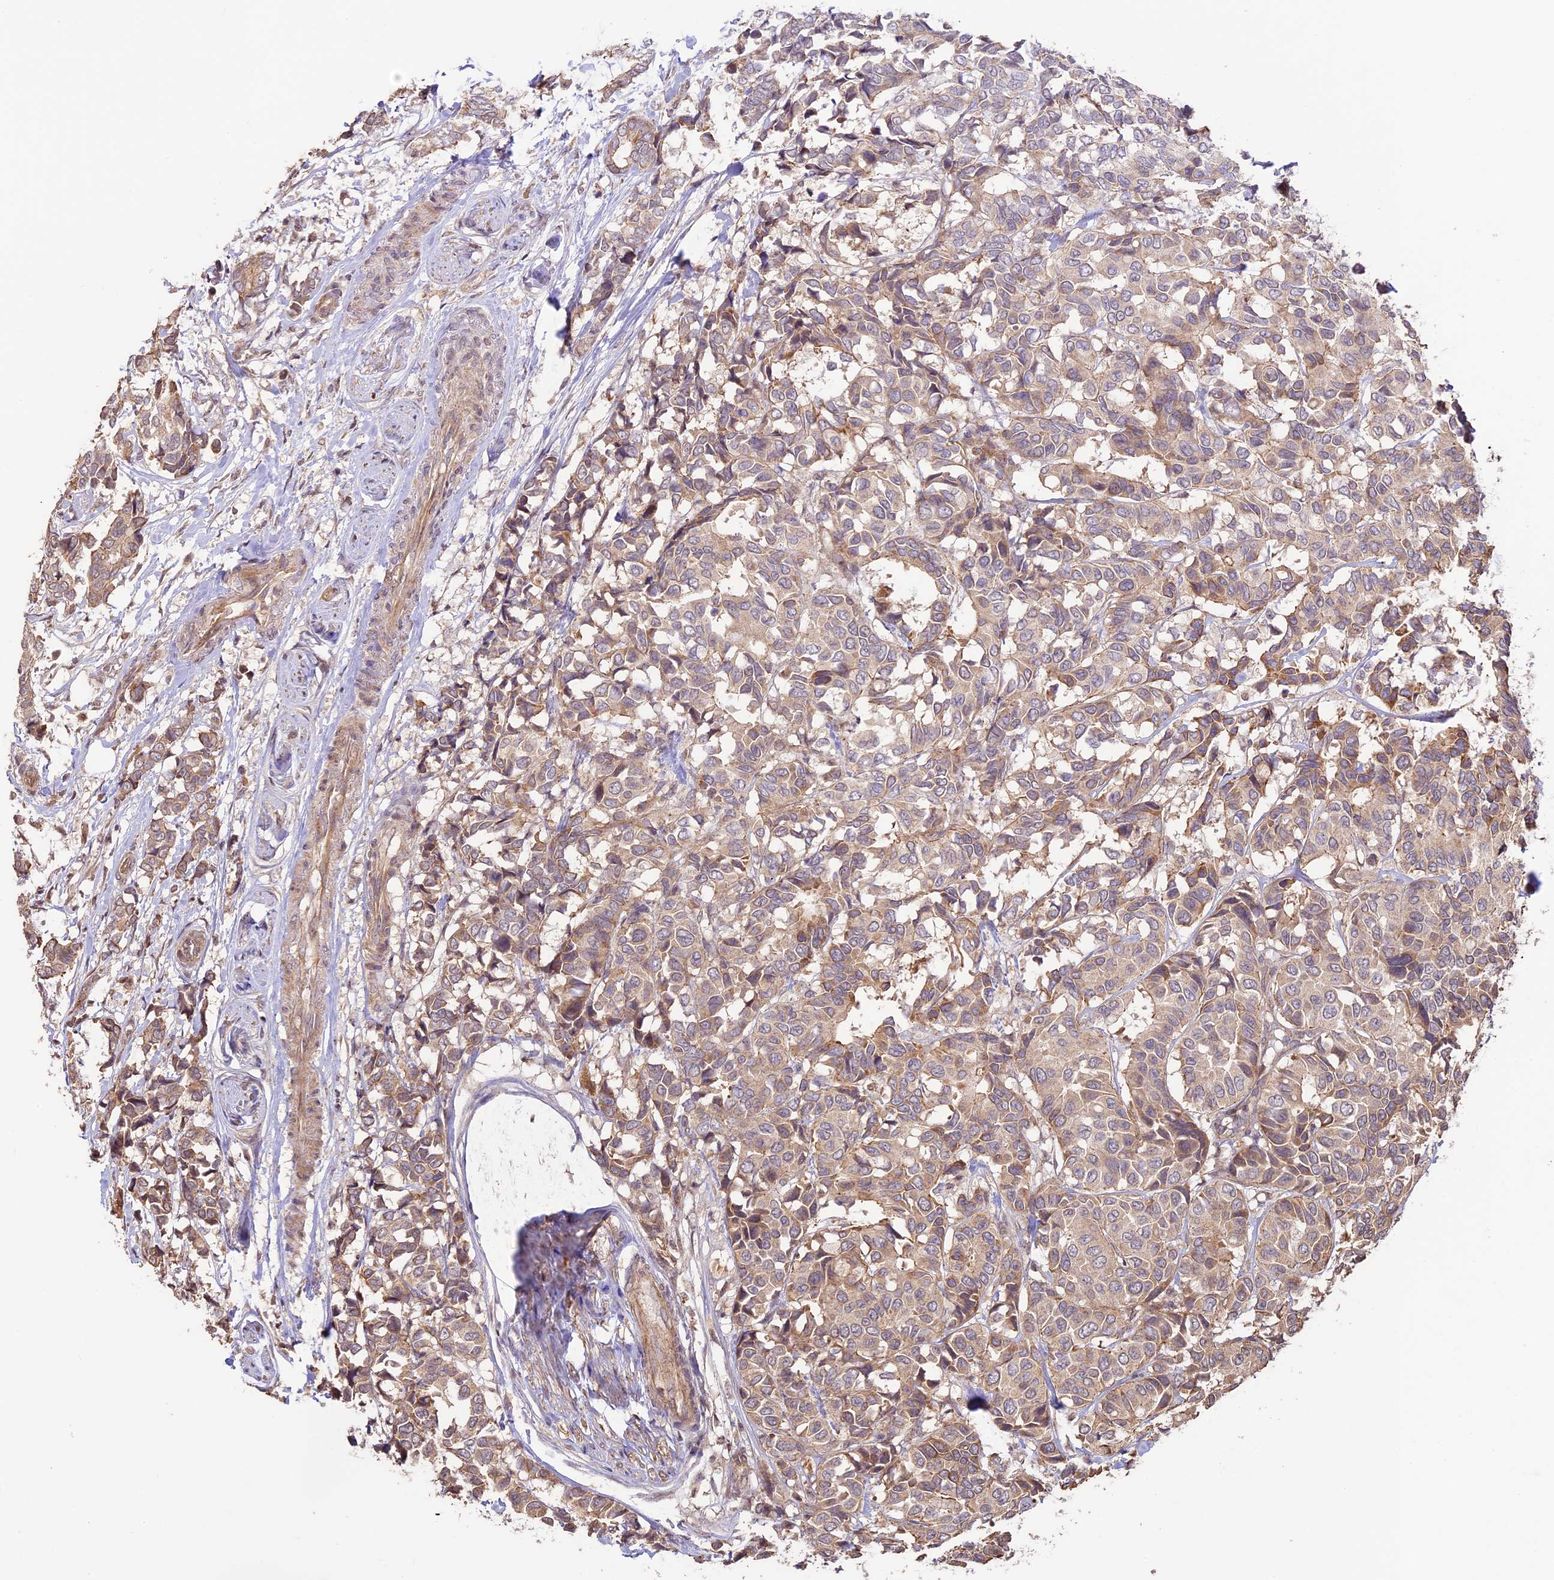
{"staining": {"intensity": "weak", "quantity": "25%-75%", "location": "cytoplasmic/membranous"}, "tissue": "breast cancer", "cell_type": "Tumor cells", "image_type": "cancer", "snomed": [{"axis": "morphology", "description": "Duct carcinoma"}, {"axis": "topography", "description": "Breast"}], "caption": "IHC of breast cancer reveals low levels of weak cytoplasmic/membranous staining in approximately 25%-75% of tumor cells.", "gene": "BCAS4", "patient": {"sex": "female", "age": 87}}